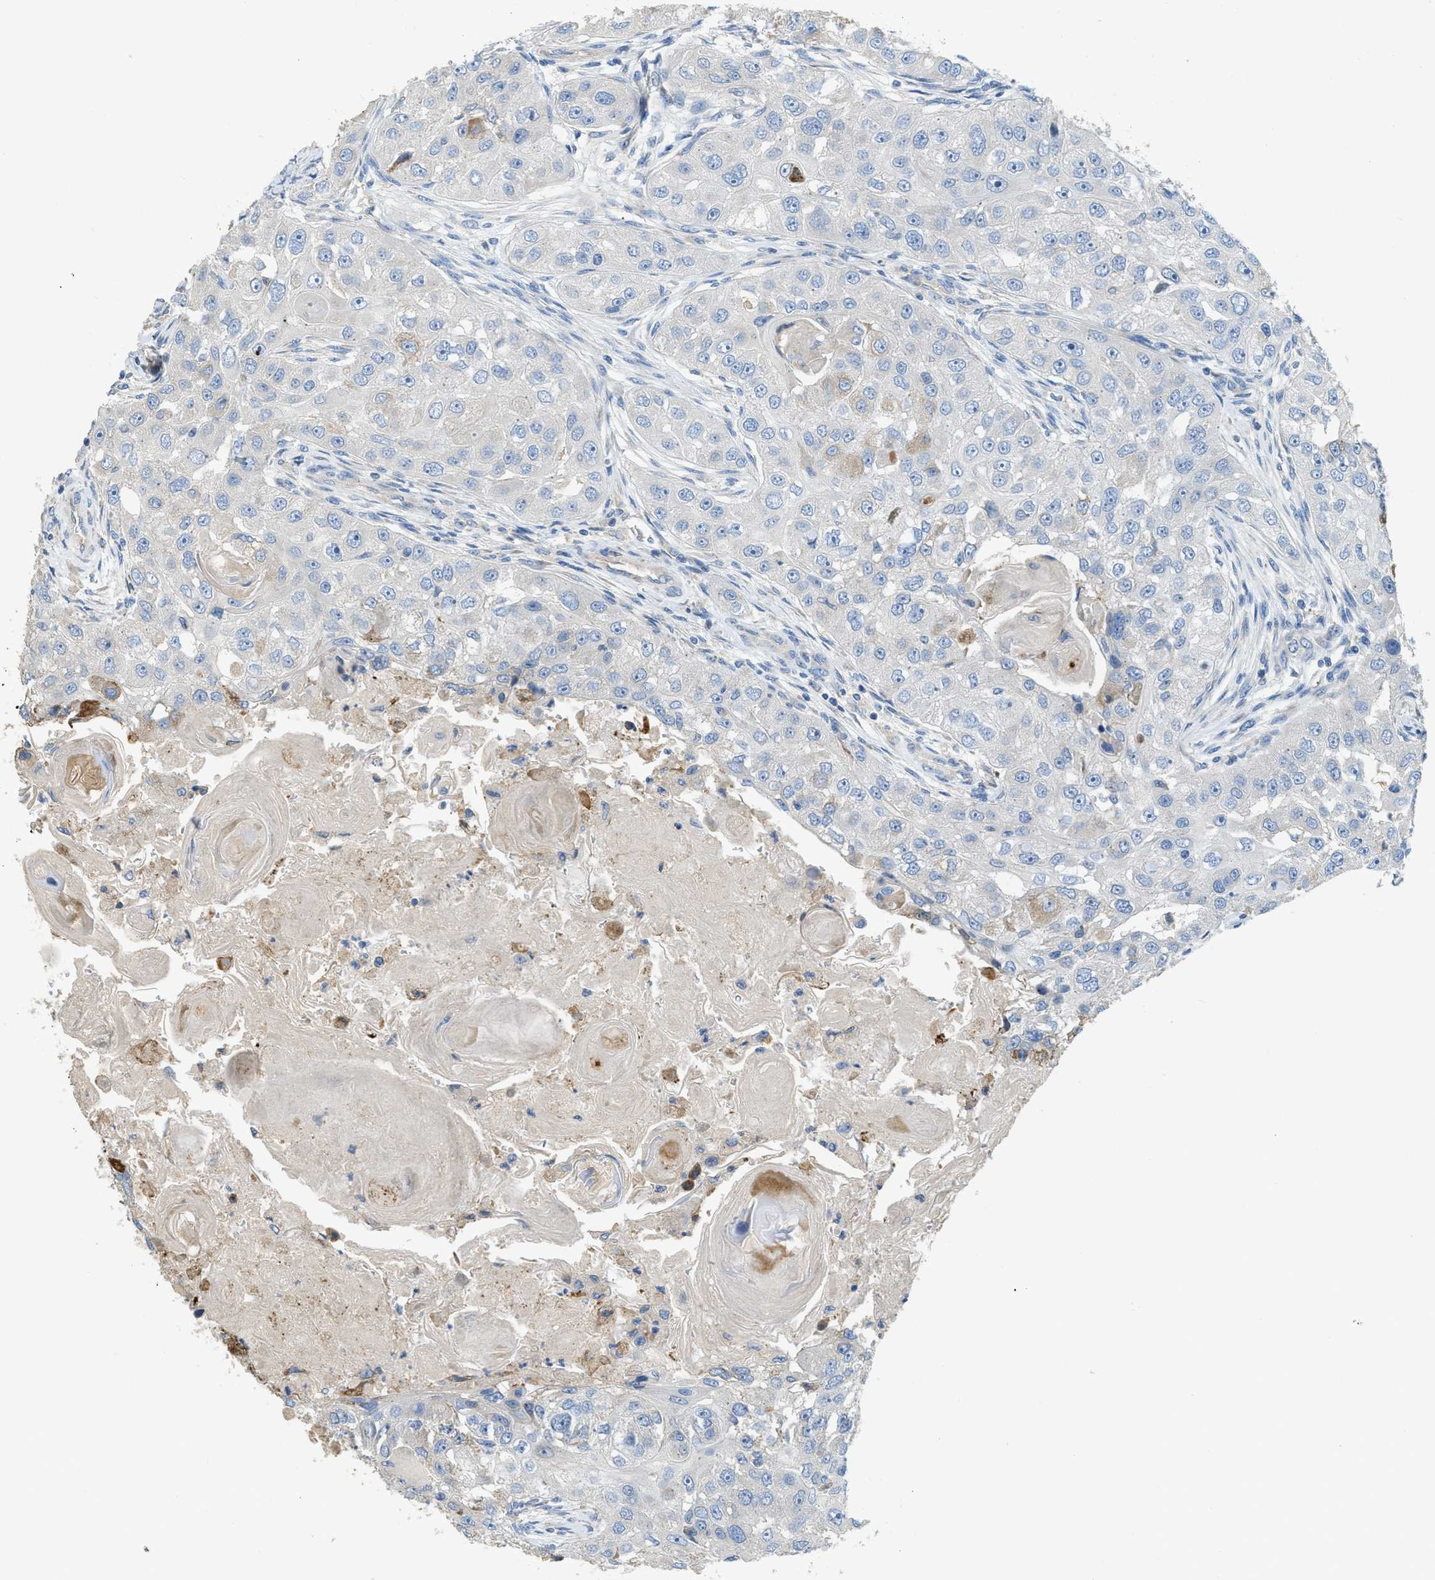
{"staining": {"intensity": "negative", "quantity": "none", "location": "none"}, "tissue": "head and neck cancer", "cell_type": "Tumor cells", "image_type": "cancer", "snomed": [{"axis": "morphology", "description": "Normal tissue, NOS"}, {"axis": "morphology", "description": "Squamous cell carcinoma, NOS"}, {"axis": "topography", "description": "Skeletal muscle"}, {"axis": "topography", "description": "Head-Neck"}], "caption": "This is an immunohistochemistry (IHC) photomicrograph of human head and neck squamous cell carcinoma. There is no staining in tumor cells.", "gene": "CASP10", "patient": {"sex": "male", "age": 51}}